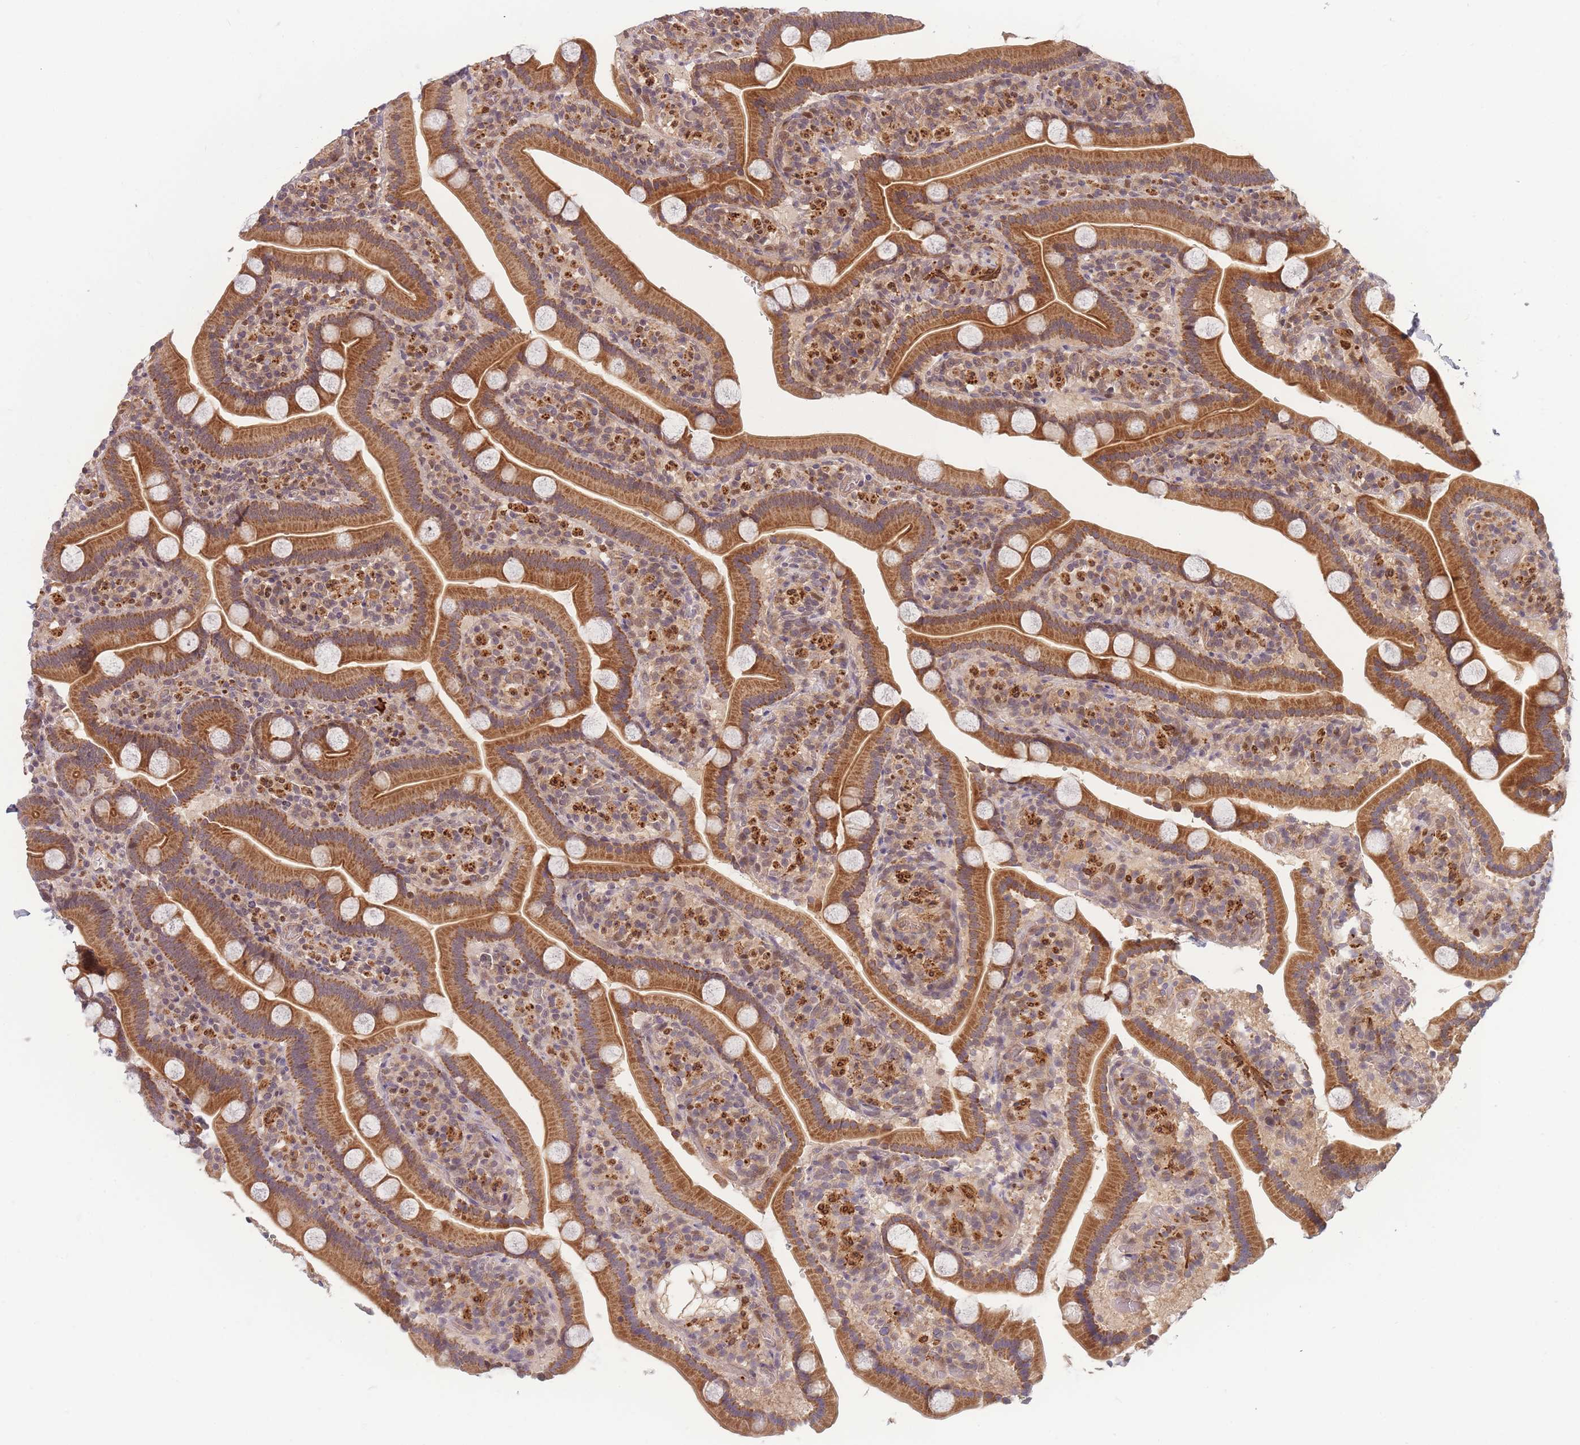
{"staining": {"intensity": "strong", "quantity": ">75%", "location": "cytoplasmic/membranous"}, "tissue": "duodenum", "cell_type": "Glandular cells", "image_type": "normal", "snomed": [{"axis": "morphology", "description": "Normal tissue, NOS"}, {"axis": "topography", "description": "Duodenum"}], "caption": "Protein staining shows strong cytoplasmic/membranous expression in approximately >75% of glandular cells in benign duodenum. (Brightfield microscopy of DAB IHC at high magnification).", "gene": "FAM153A", "patient": {"sex": "male", "age": 55}}